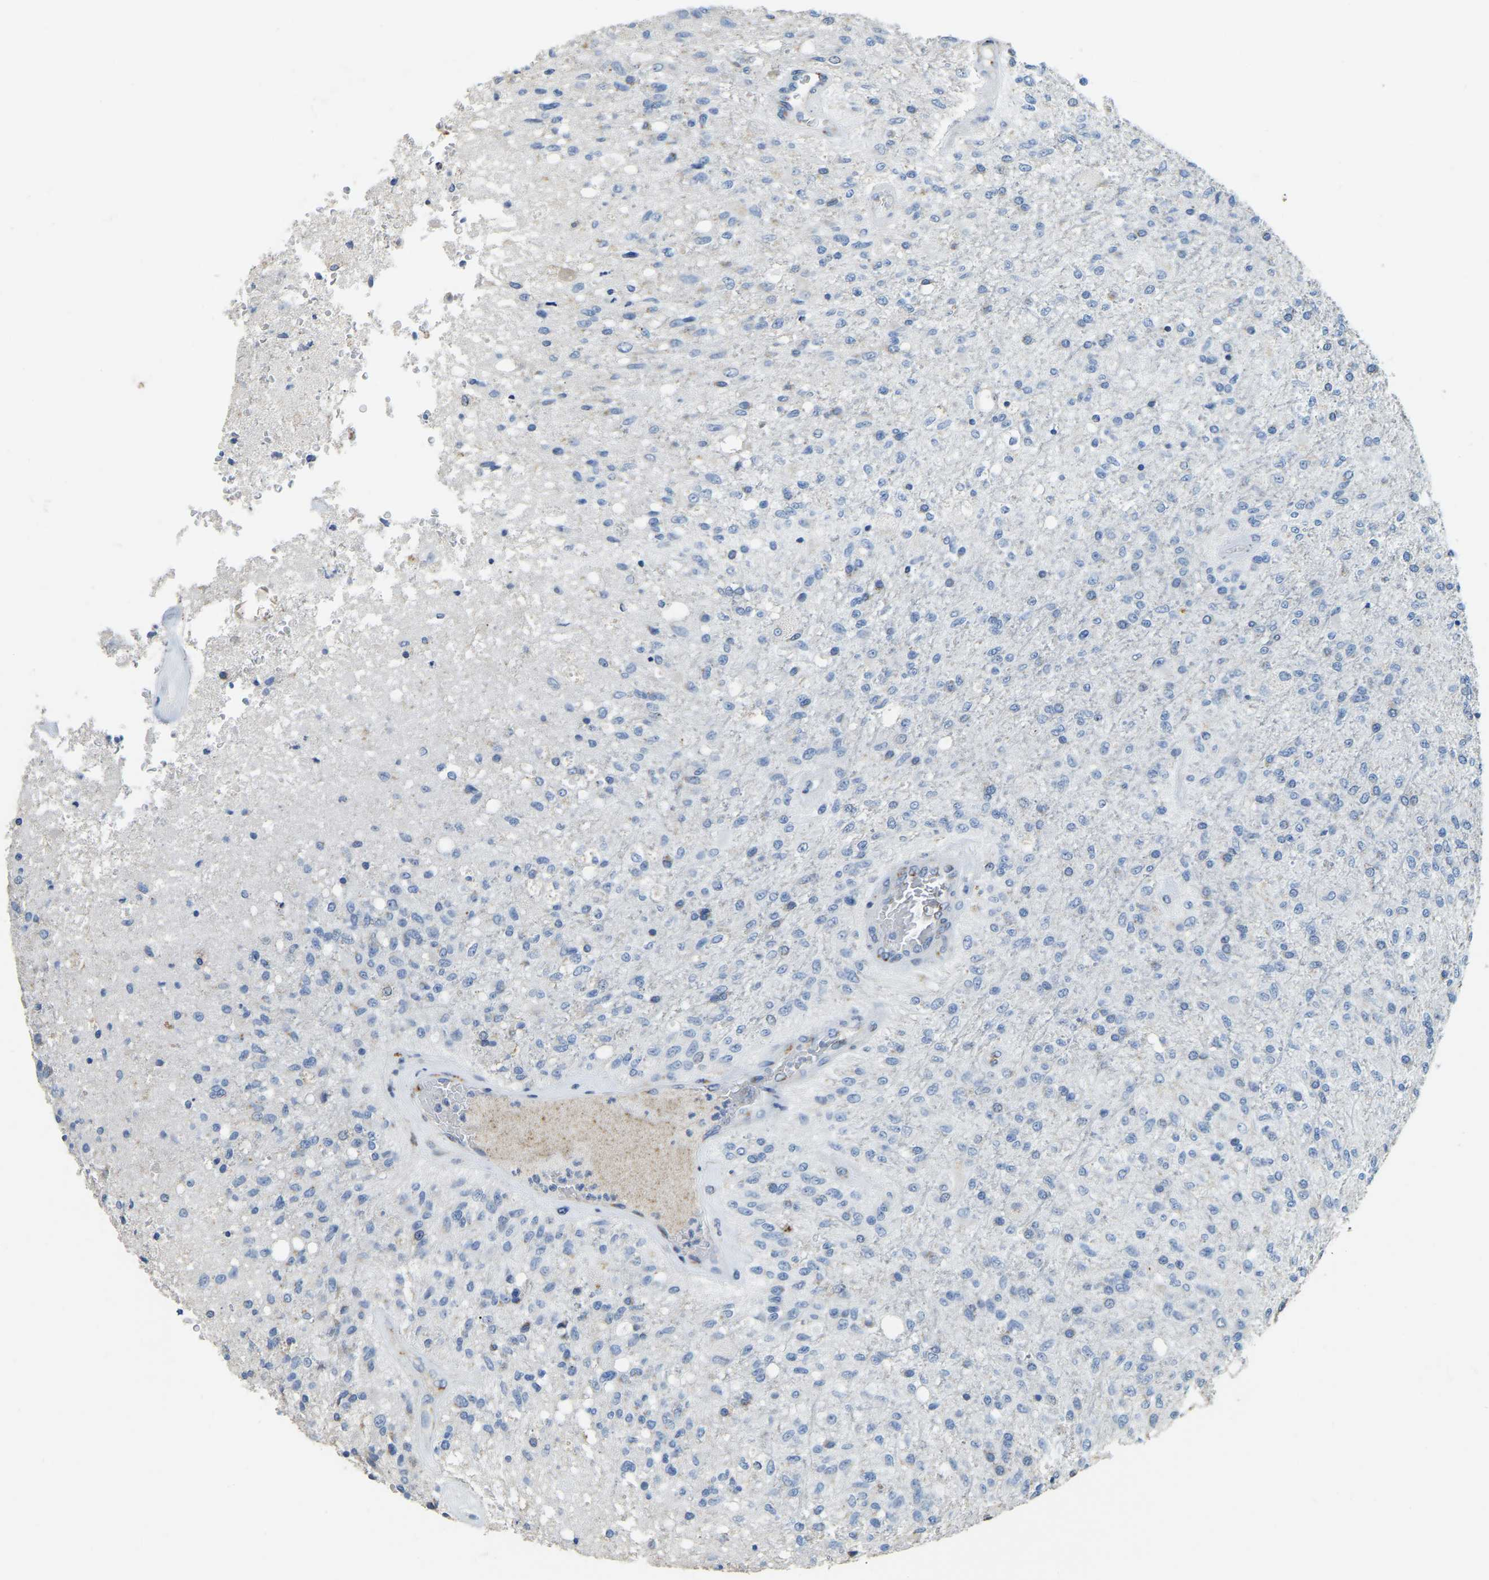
{"staining": {"intensity": "negative", "quantity": "none", "location": "none"}, "tissue": "glioma", "cell_type": "Tumor cells", "image_type": "cancer", "snomed": [{"axis": "morphology", "description": "Normal tissue, NOS"}, {"axis": "morphology", "description": "Glioma, malignant, High grade"}, {"axis": "topography", "description": "Cerebral cortex"}], "caption": "Protein analysis of malignant glioma (high-grade) exhibits no significant expression in tumor cells.", "gene": "FAM174A", "patient": {"sex": "male", "age": 77}}